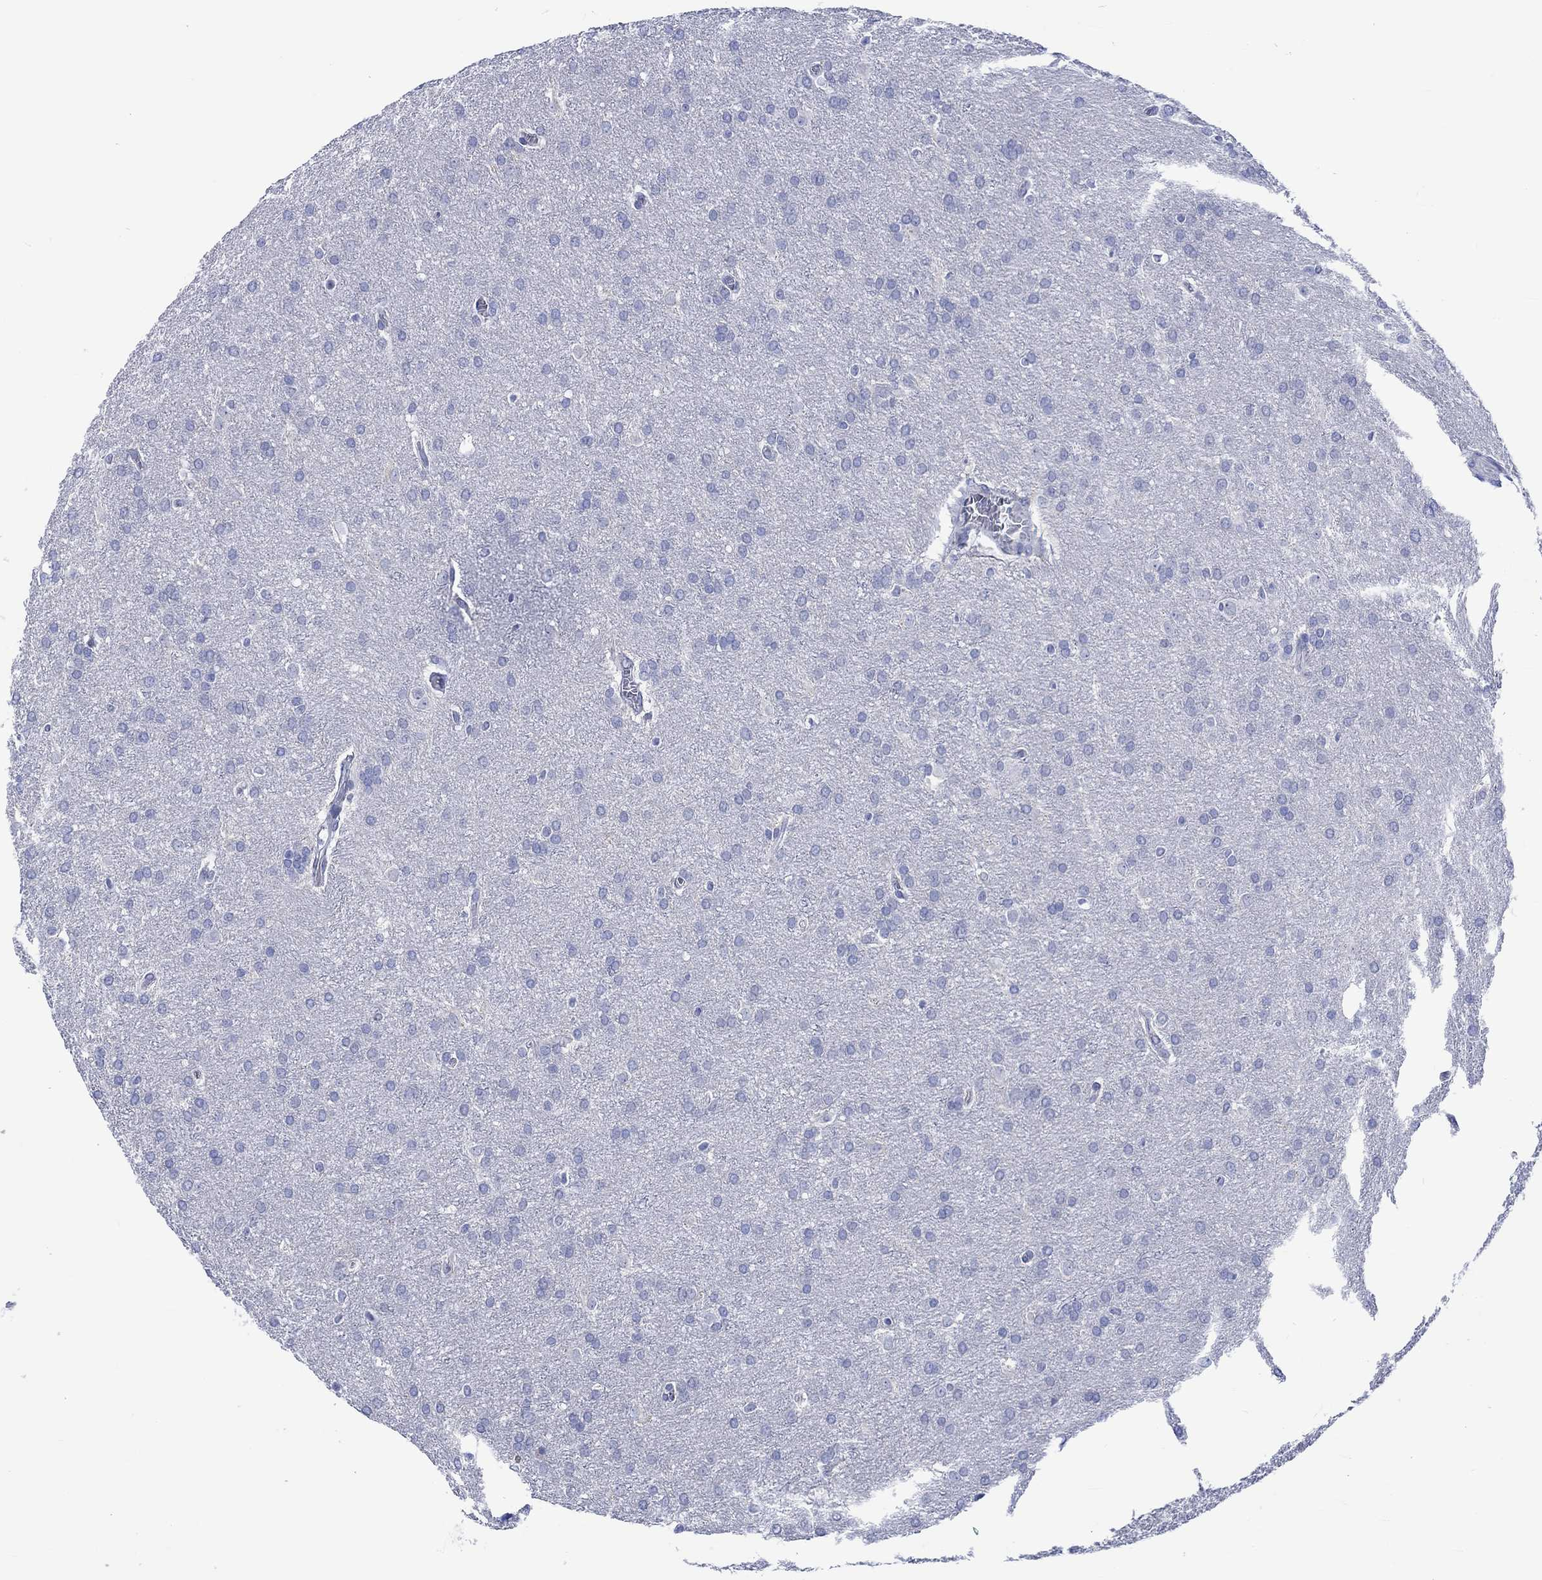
{"staining": {"intensity": "negative", "quantity": "none", "location": "none"}, "tissue": "glioma", "cell_type": "Tumor cells", "image_type": "cancer", "snomed": [{"axis": "morphology", "description": "Glioma, malignant, Low grade"}, {"axis": "topography", "description": "Brain"}], "caption": "High power microscopy micrograph of an immunohistochemistry photomicrograph of glioma, revealing no significant positivity in tumor cells.", "gene": "KLHL33", "patient": {"sex": "female", "age": 32}}